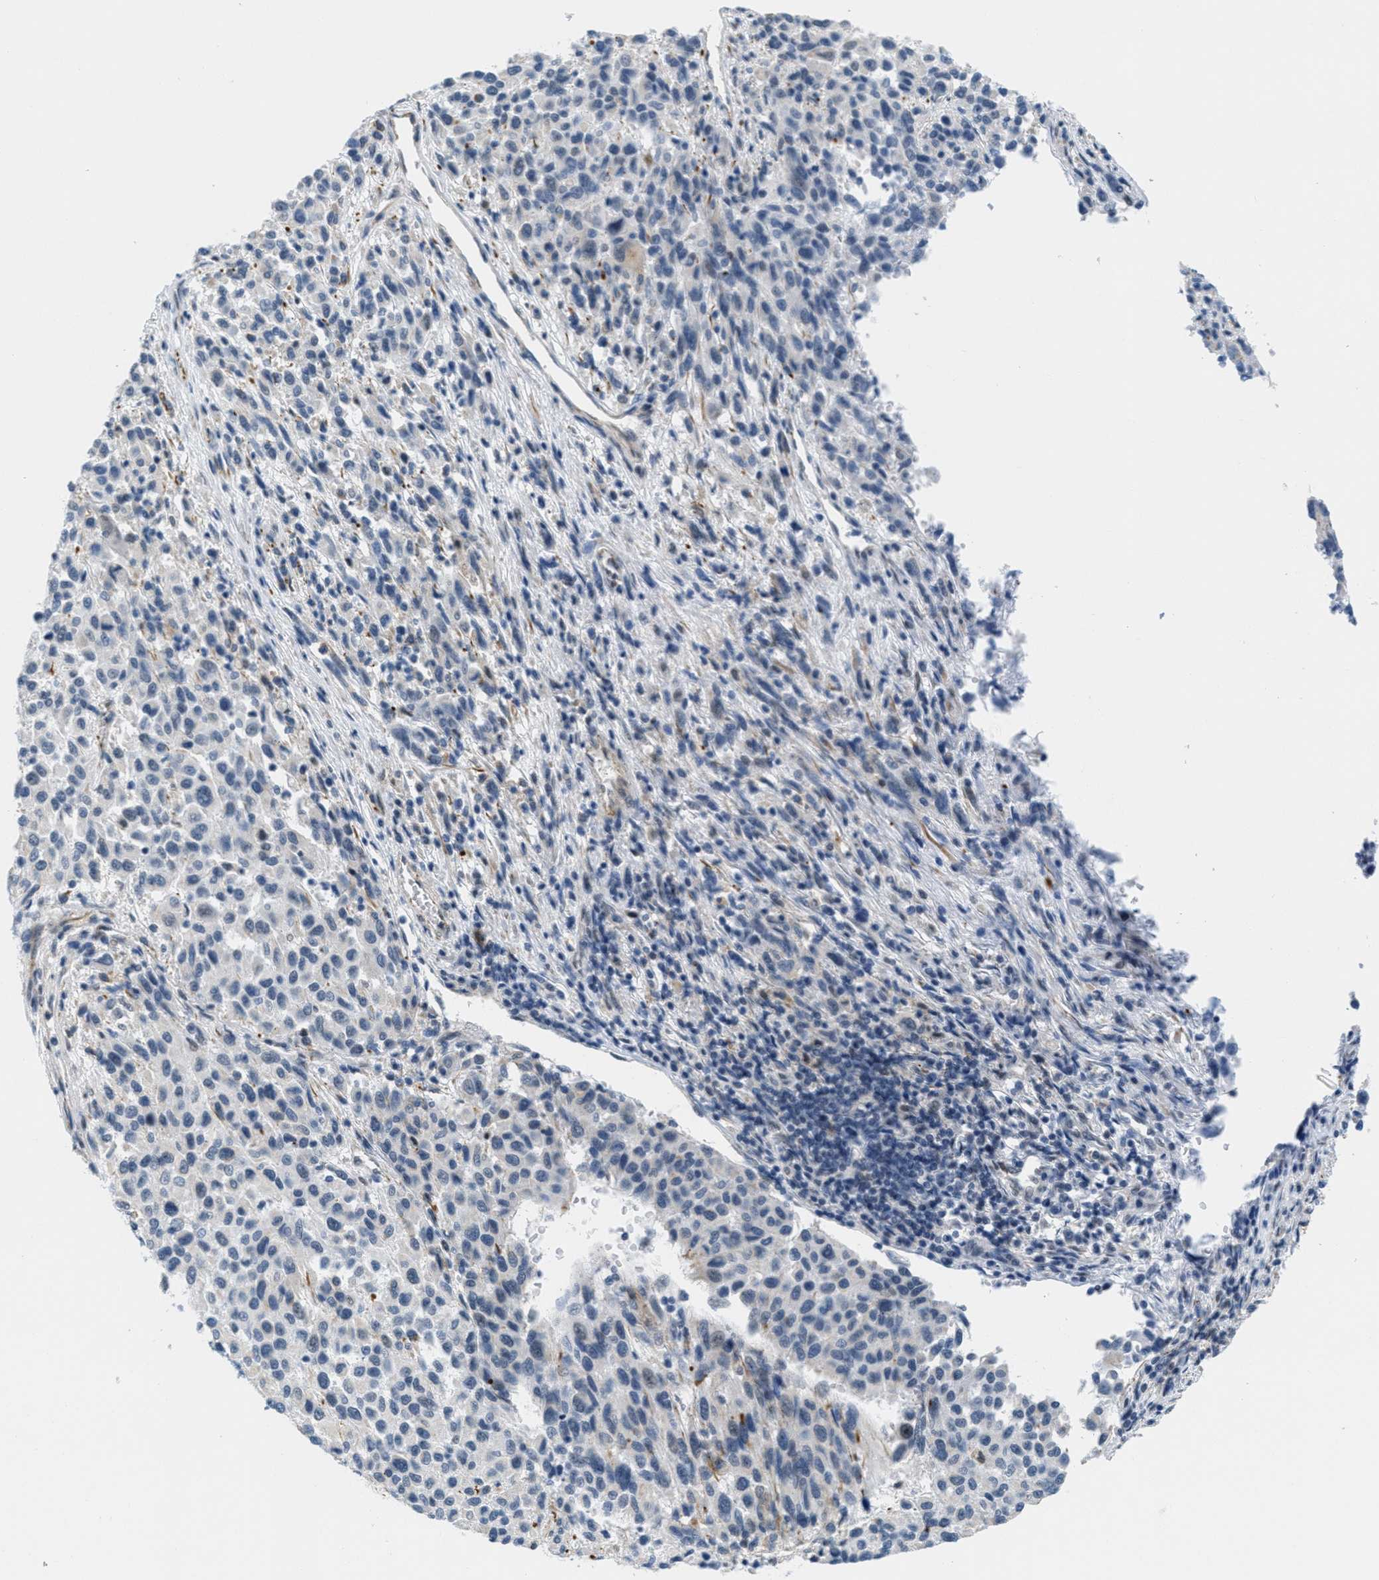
{"staining": {"intensity": "negative", "quantity": "none", "location": "none"}, "tissue": "melanoma", "cell_type": "Tumor cells", "image_type": "cancer", "snomed": [{"axis": "morphology", "description": "Malignant melanoma, Metastatic site"}, {"axis": "topography", "description": "Lung"}], "caption": "Tumor cells are negative for protein expression in human malignant melanoma (metastatic site).", "gene": "HS3ST2", "patient": {"sex": "male", "age": 64}}